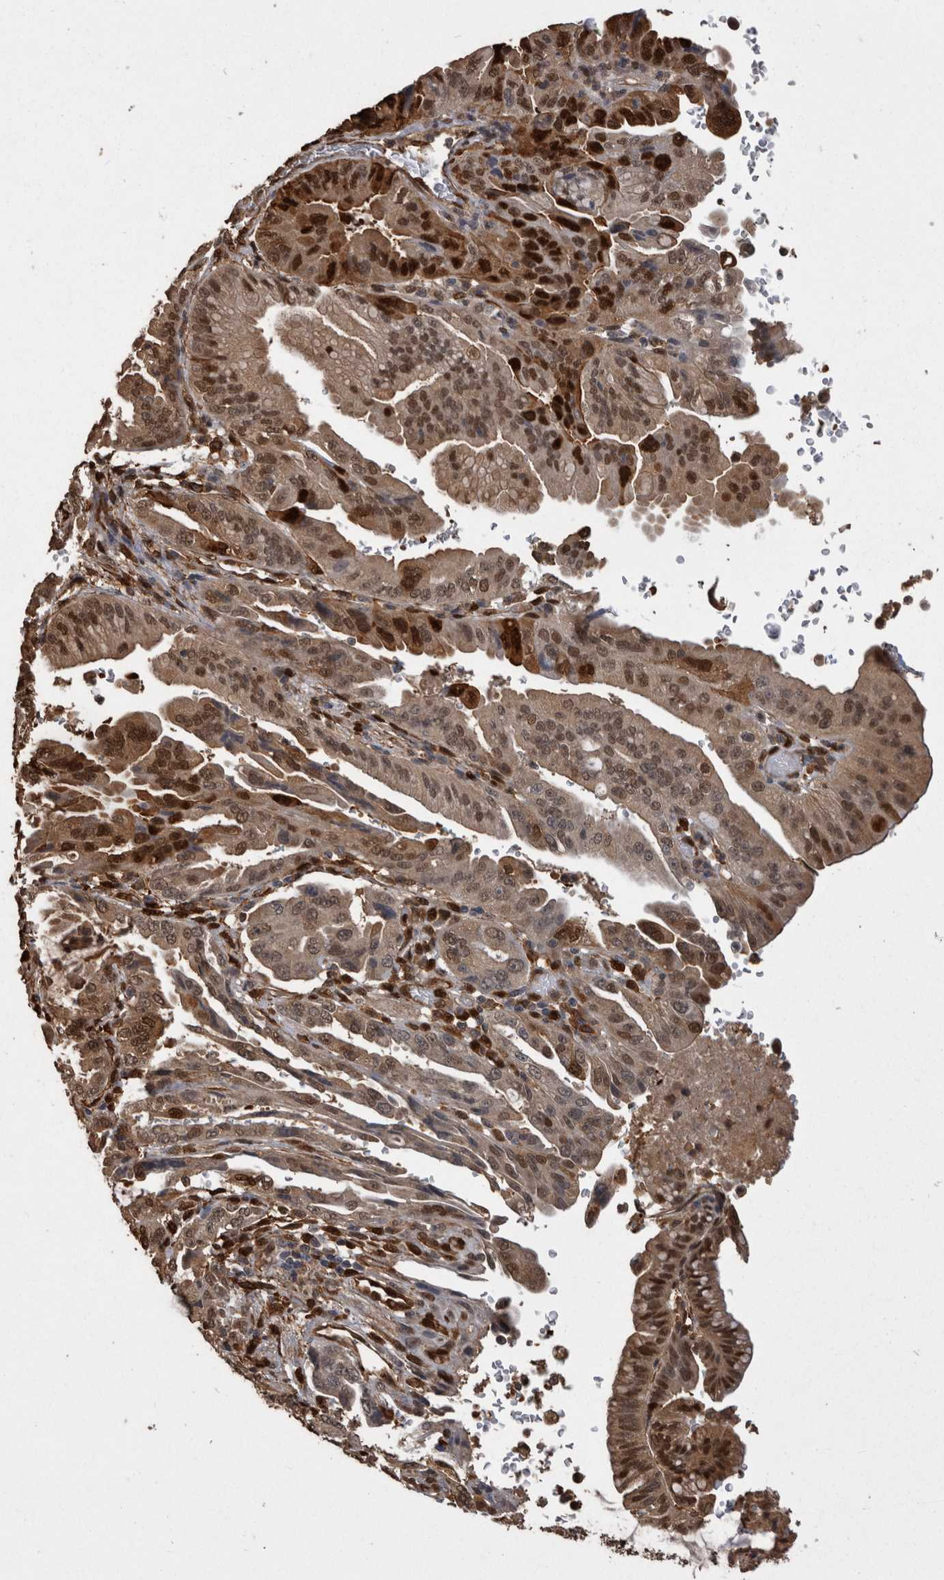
{"staining": {"intensity": "strong", "quantity": "25%-75%", "location": "cytoplasmic/membranous,nuclear"}, "tissue": "pancreatic cancer", "cell_type": "Tumor cells", "image_type": "cancer", "snomed": [{"axis": "morphology", "description": "Adenocarcinoma, NOS"}, {"axis": "topography", "description": "Pancreas"}], "caption": "Protein staining of adenocarcinoma (pancreatic) tissue exhibits strong cytoplasmic/membranous and nuclear positivity in approximately 25%-75% of tumor cells.", "gene": "LXN", "patient": {"sex": "male", "age": 70}}